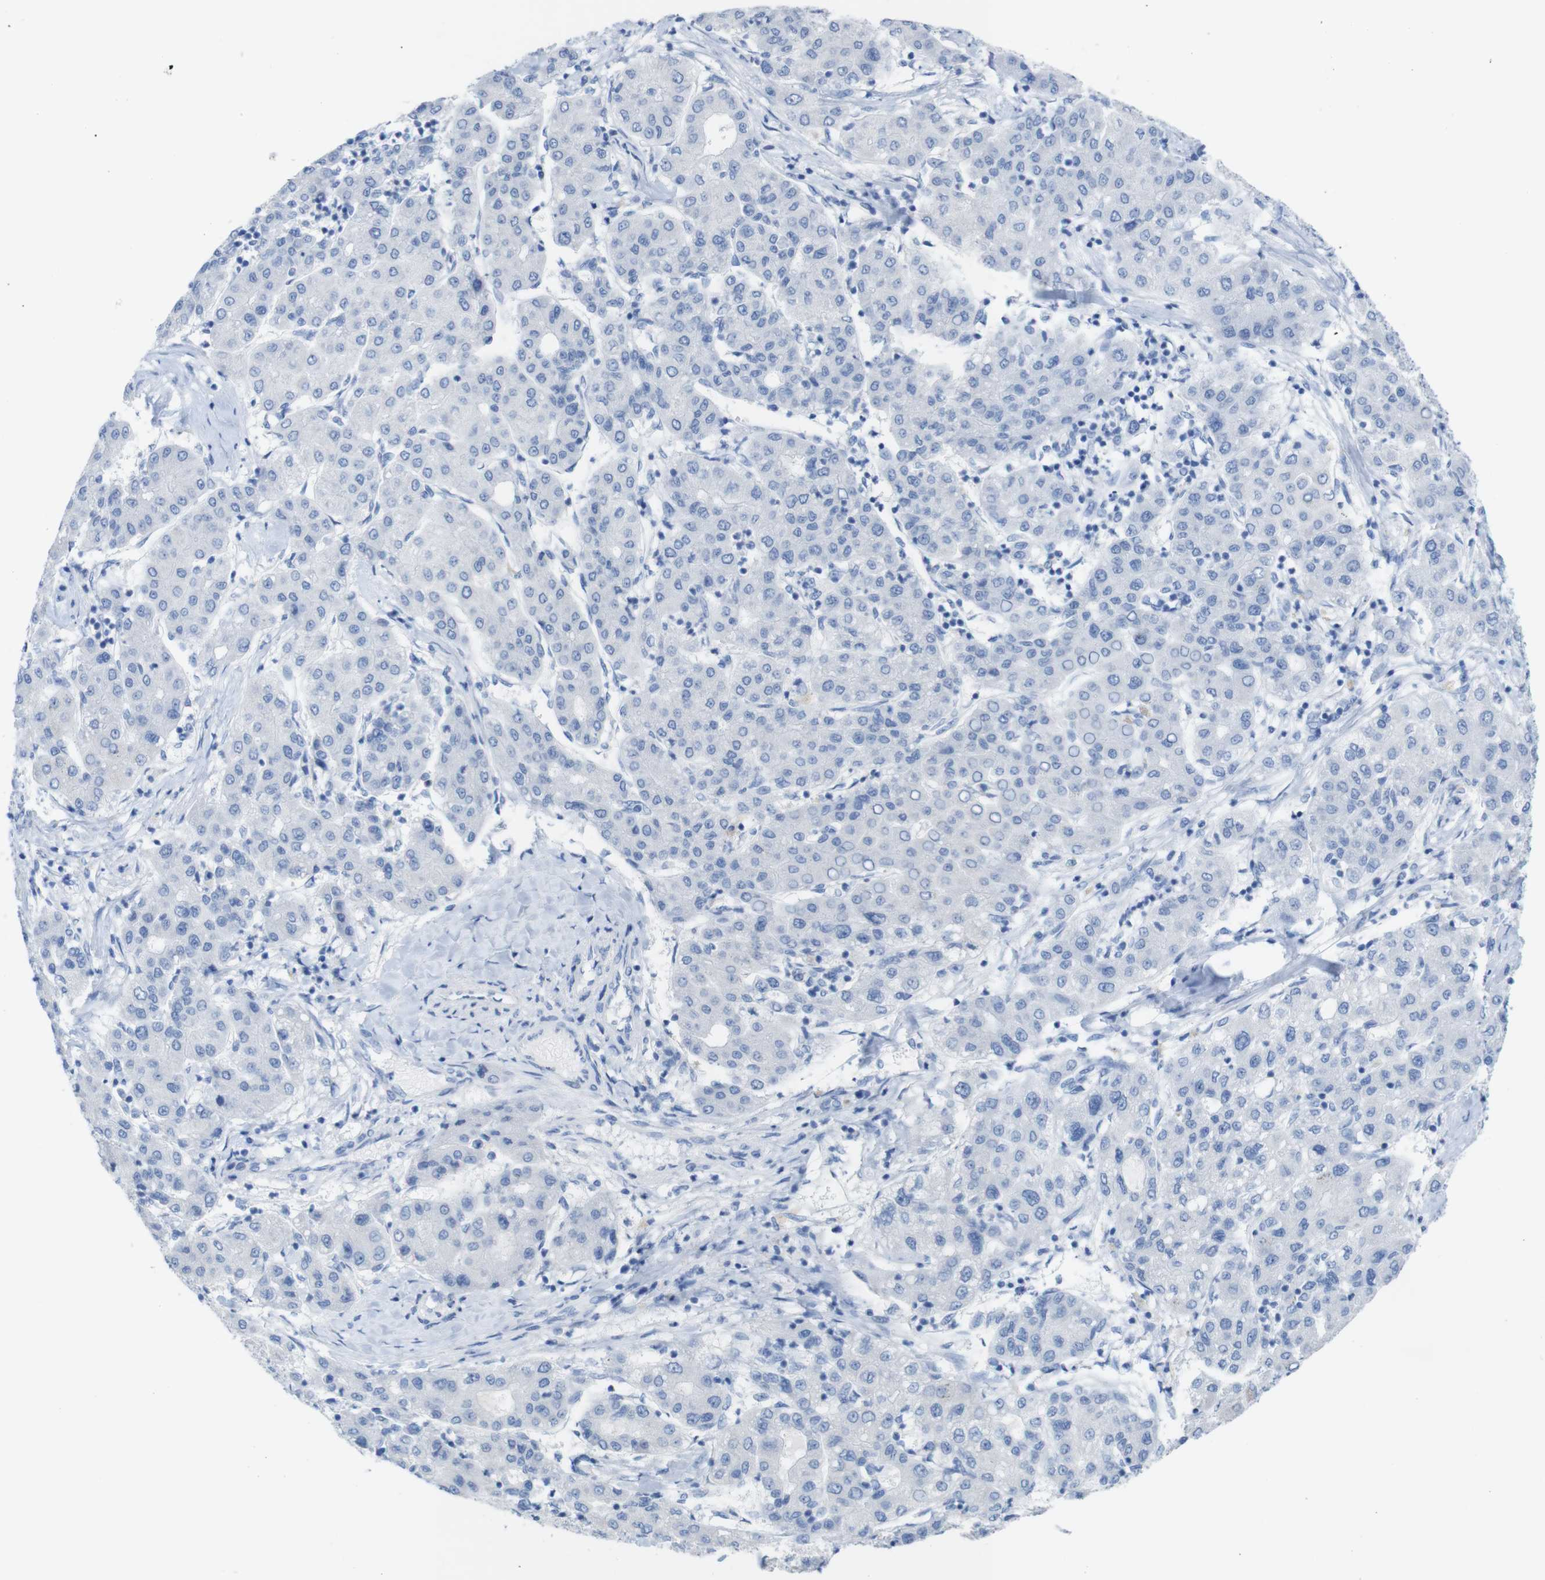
{"staining": {"intensity": "negative", "quantity": "none", "location": "none"}, "tissue": "liver cancer", "cell_type": "Tumor cells", "image_type": "cancer", "snomed": [{"axis": "morphology", "description": "Carcinoma, Hepatocellular, NOS"}, {"axis": "topography", "description": "Liver"}], "caption": "An IHC histopathology image of liver hepatocellular carcinoma is shown. There is no staining in tumor cells of liver hepatocellular carcinoma.", "gene": "LAG3", "patient": {"sex": "male", "age": 65}}